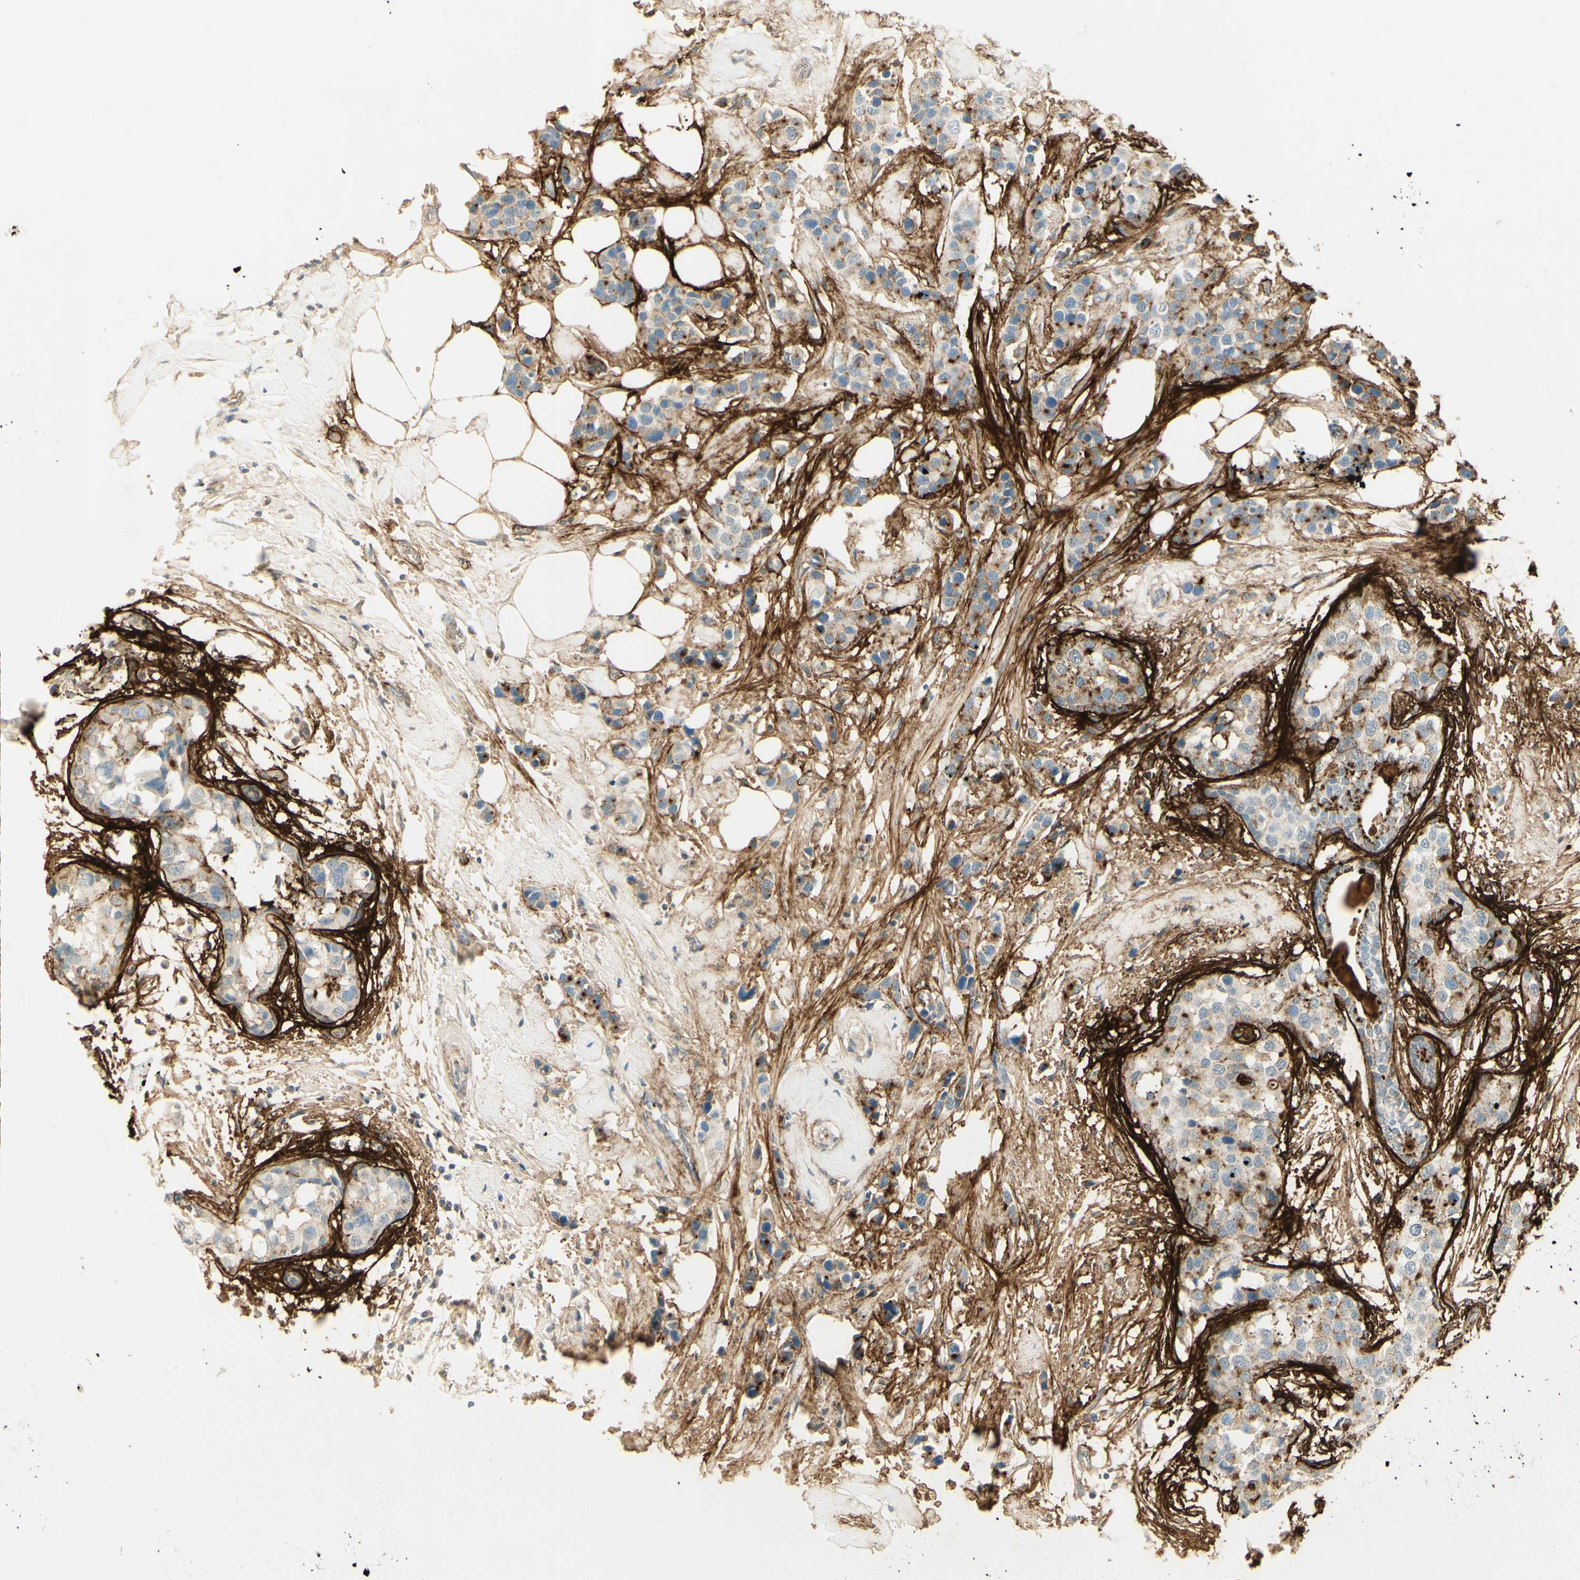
{"staining": {"intensity": "moderate", "quantity": "25%-75%", "location": "cytoplasmic/membranous"}, "tissue": "breast cancer", "cell_type": "Tumor cells", "image_type": "cancer", "snomed": [{"axis": "morphology", "description": "Normal tissue, NOS"}, {"axis": "morphology", "description": "Duct carcinoma"}, {"axis": "topography", "description": "Breast"}], "caption": "Immunohistochemical staining of human breast cancer (intraductal carcinoma) demonstrates medium levels of moderate cytoplasmic/membranous expression in about 25%-75% of tumor cells.", "gene": "TNN", "patient": {"sex": "female", "age": 50}}